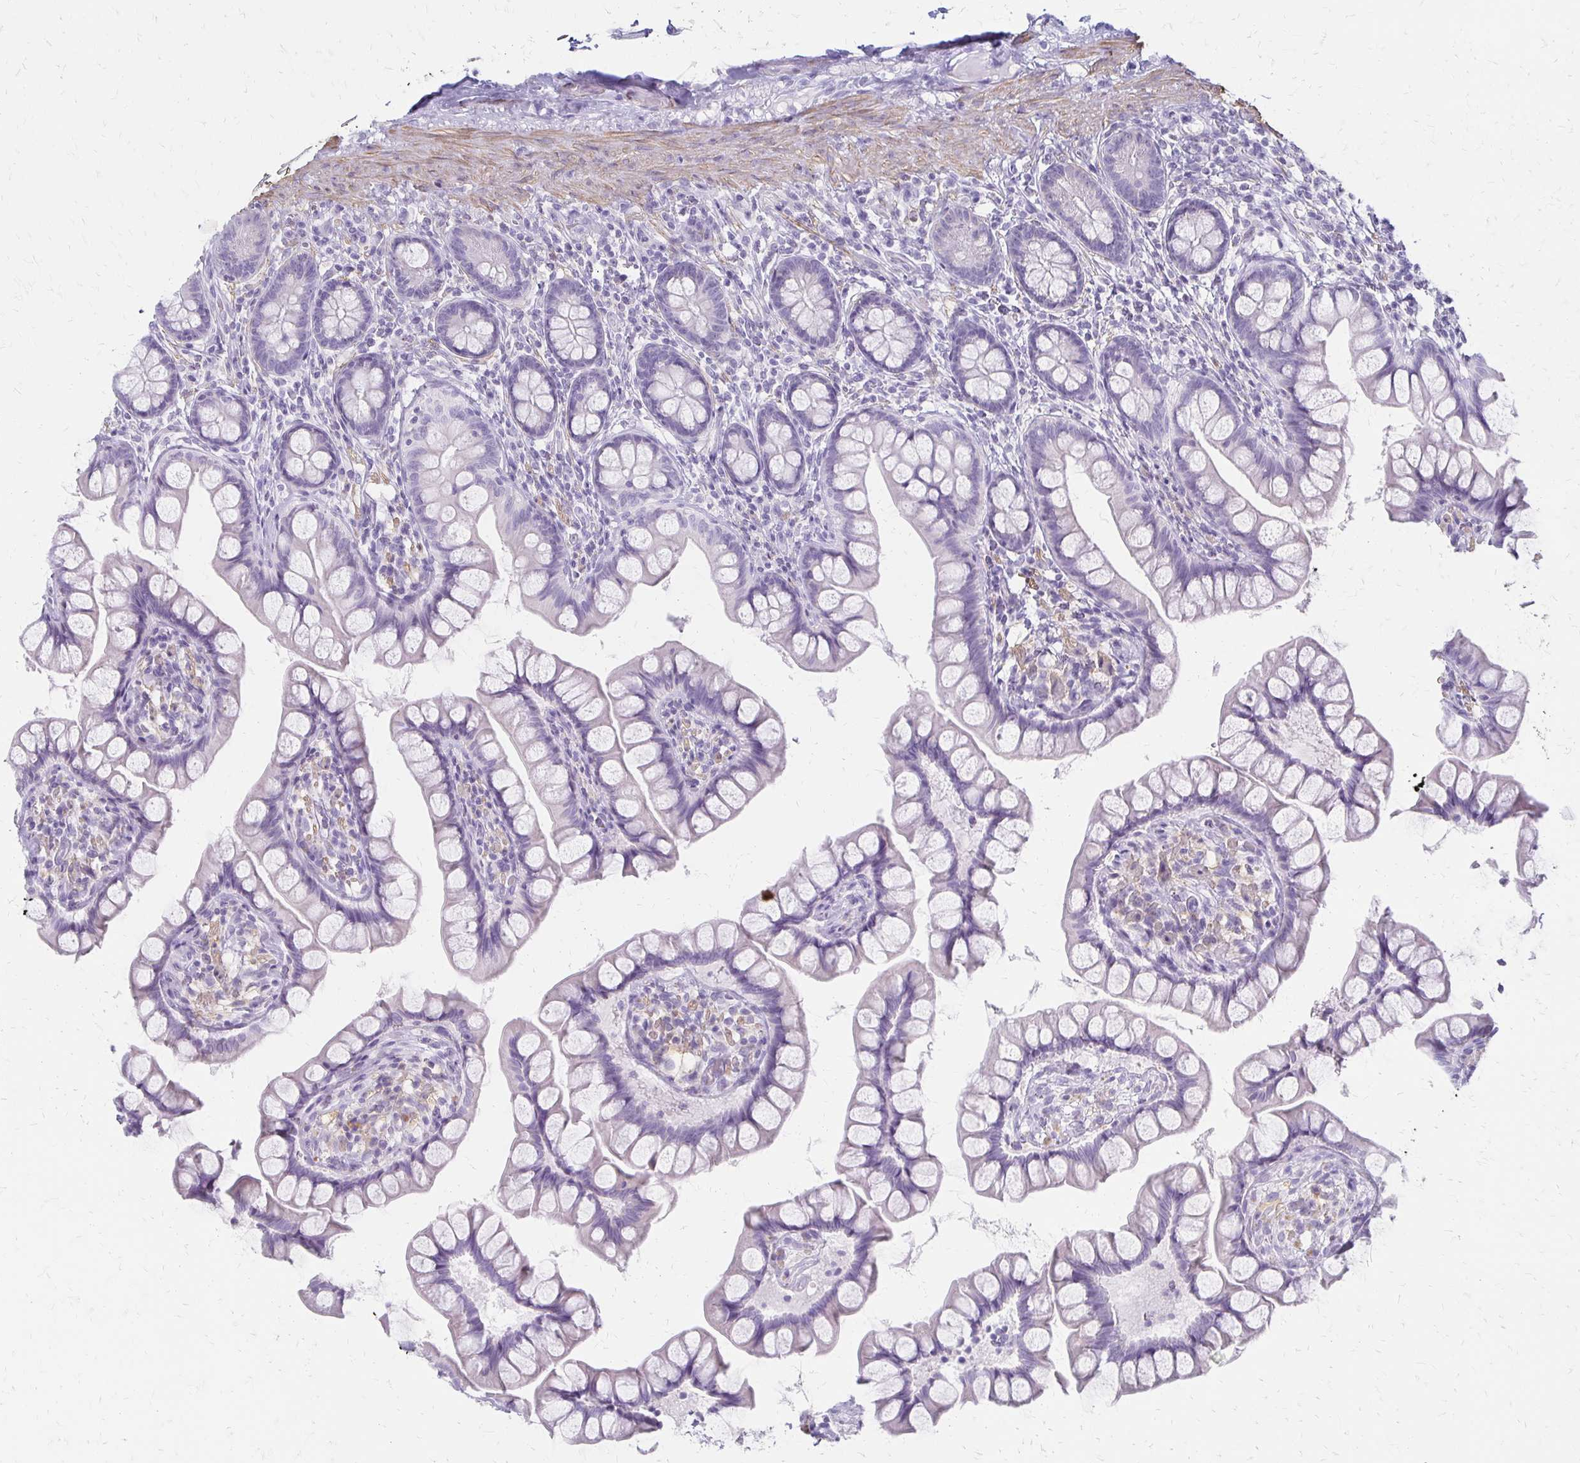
{"staining": {"intensity": "negative", "quantity": "none", "location": "none"}, "tissue": "small intestine", "cell_type": "Glandular cells", "image_type": "normal", "snomed": [{"axis": "morphology", "description": "Normal tissue, NOS"}, {"axis": "topography", "description": "Small intestine"}], "caption": "DAB immunohistochemical staining of normal human small intestine exhibits no significant positivity in glandular cells. (DAB (3,3'-diaminobenzidine) immunohistochemistry (IHC), high magnification).", "gene": "IVL", "patient": {"sex": "male", "age": 70}}